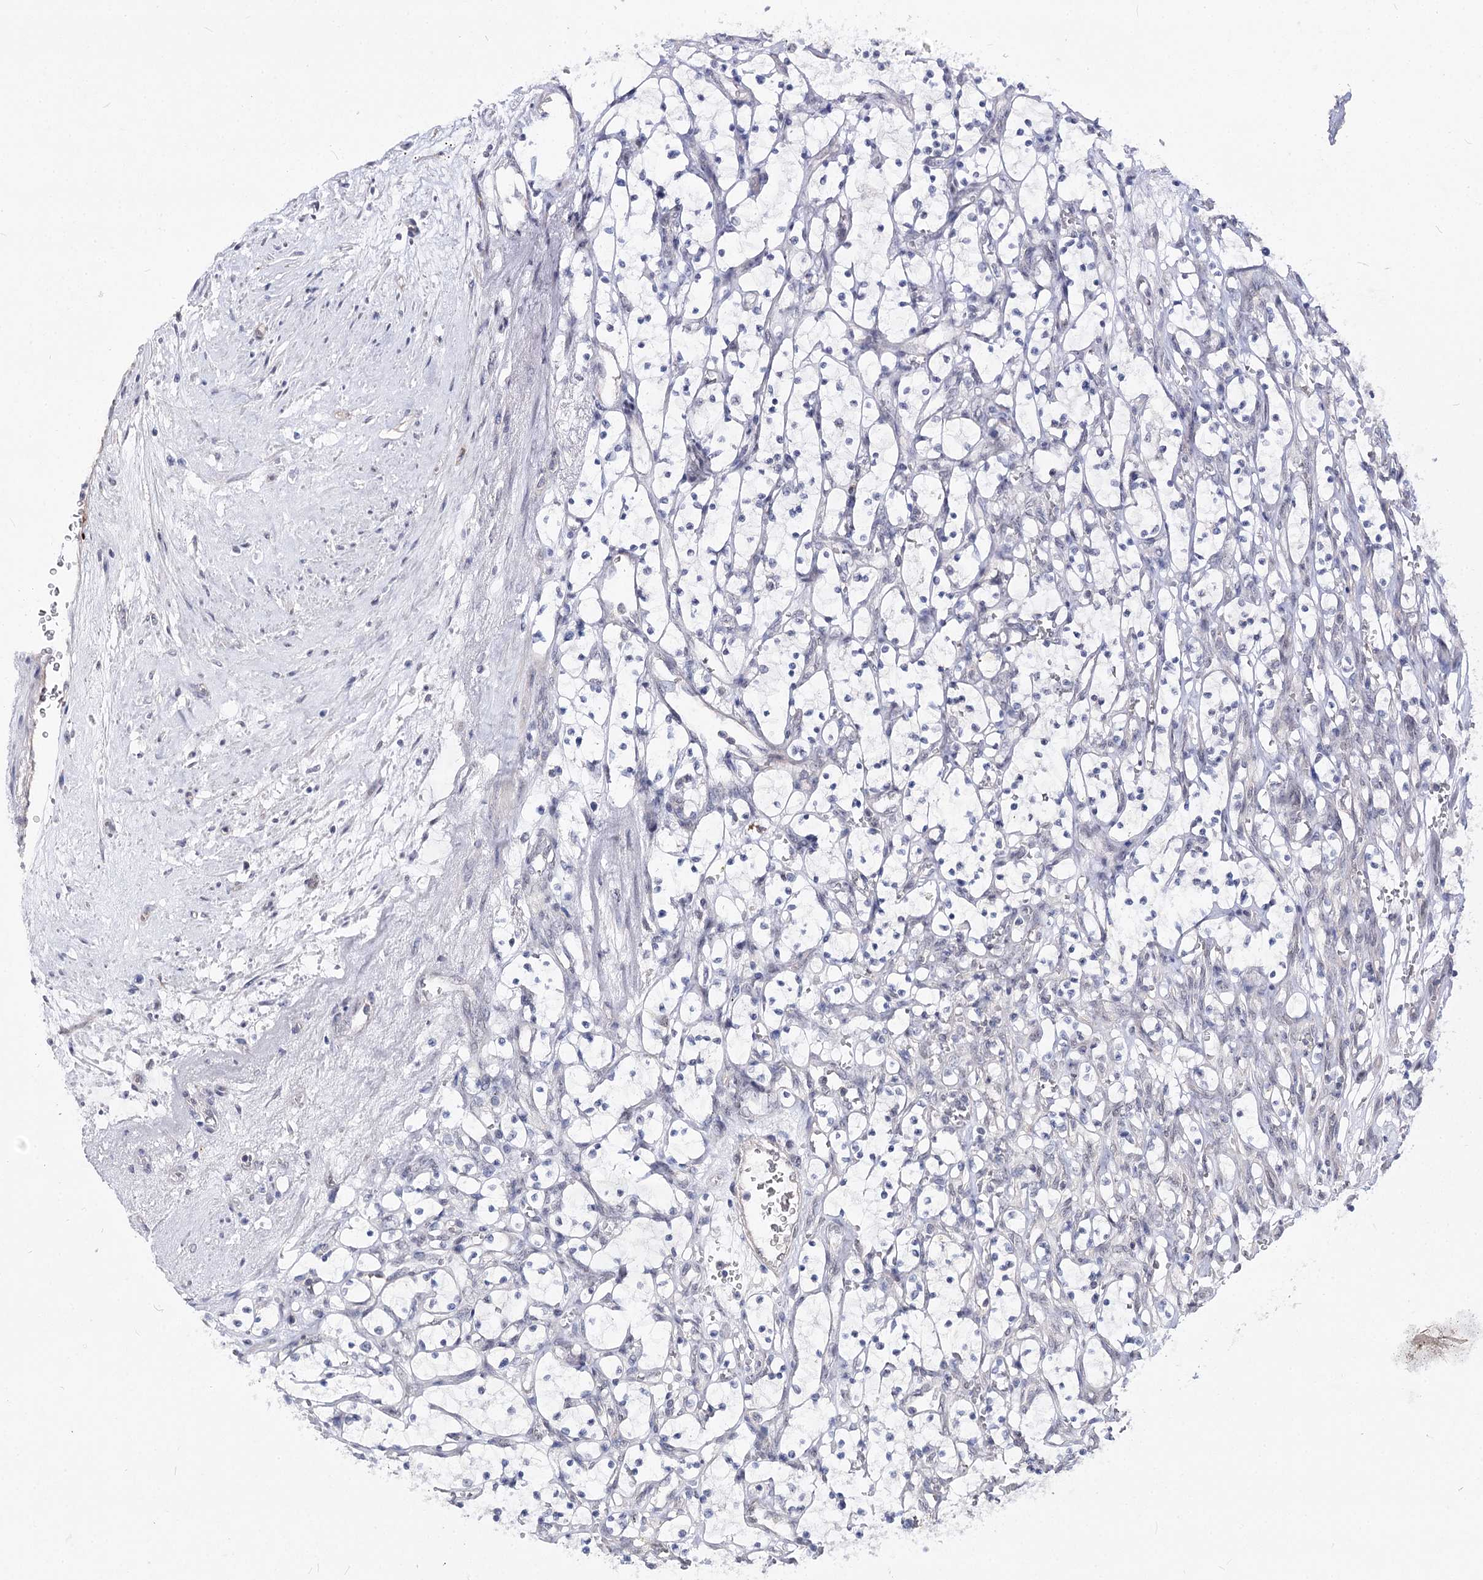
{"staining": {"intensity": "negative", "quantity": "none", "location": "none"}, "tissue": "renal cancer", "cell_type": "Tumor cells", "image_type": "cancer", "snomed": [{"axis": "morphology", "description": "Adenocarcinoma, NOS"}, {"axis": "topography", "description": "Kidney"}], "caption": "The IHC image has no significant positivity in tumor cells of adenocarcinoma (renal) tissue.", "gene": "ATP10B", "patient": {"sex": "female", "age": 69}}